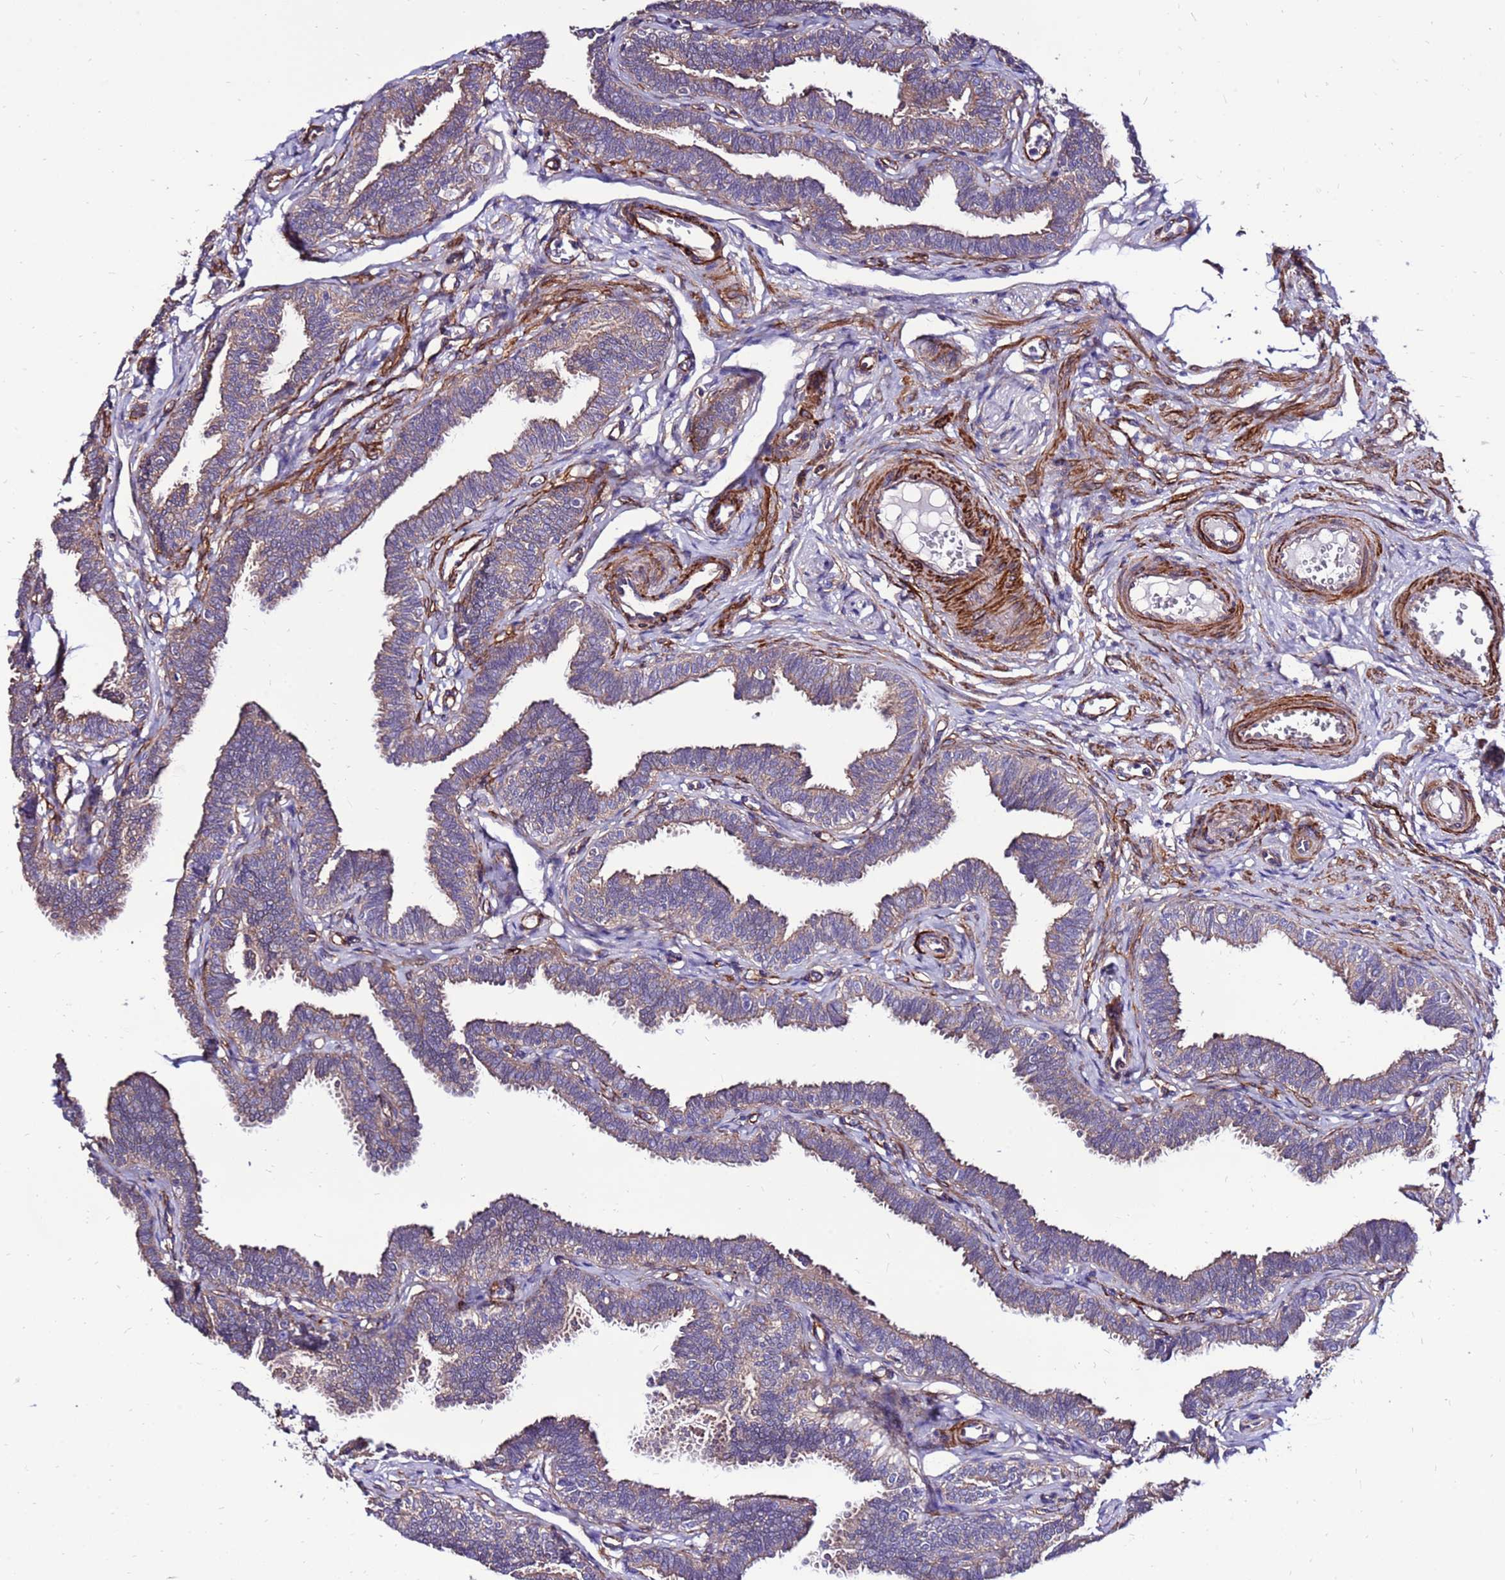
{"staining": {"intensity": "weak", "quantity": "<25%", "location": "cytoplasmic/membranous"}, "tissue": "fallopian tube", "cell_type": "Glandular cells", "image_type": "normal", "snomed": [{"axis": "morphology", "description": "Normal tissue, NOS"}, {"axis": "topography", "description": "Fallopian tube"}, {"axis": "topography", "description": "Ovary"}], "caption": "Histopathology image shows no significant protein staining in glandular cells of unremarkable fallopian tube.", "gene": "EI24", "patient": {"sex": "female", "age": 23}}